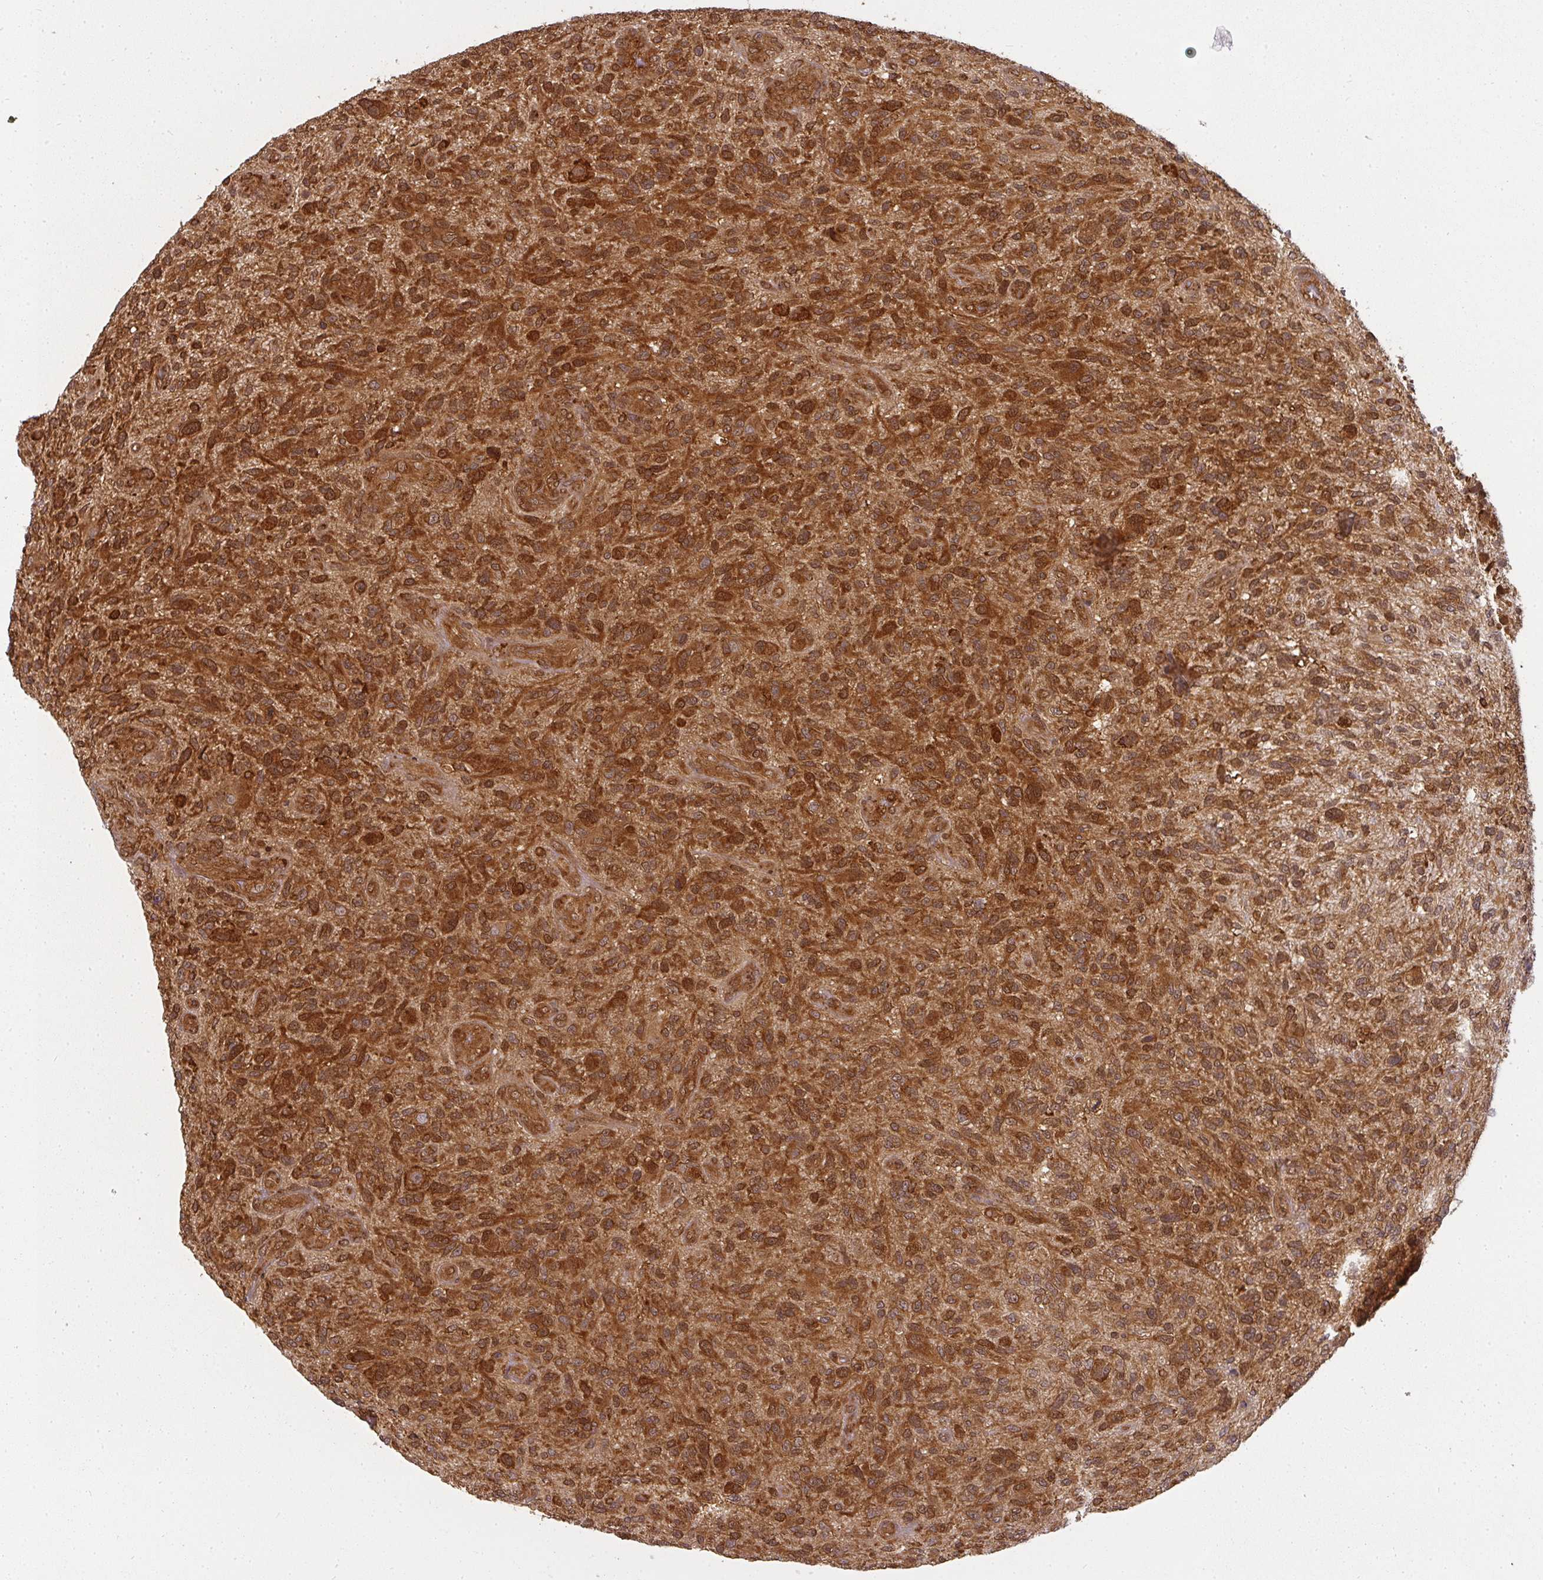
{"staining": {"intensity": "strong", "quantity": ">75%", "location": "cytoplasmic/membranous"}, "tissue": "glioma", "cell_type": "Tumor cells", "image_type": "cancer", "snomed": [{"axis": "morphology", "description": "Glioma, malignant, High grade"}, {"axis": "topography", "description": "Brain"}], "caption": "Glioma was stained to show a protein in brown. There is high levels of strong cytoplasmic/membranous positivity in approximately >75% of tumor cells.", "gene": "PPP6R3", "patient": {"sex": "male", "age": 47}}